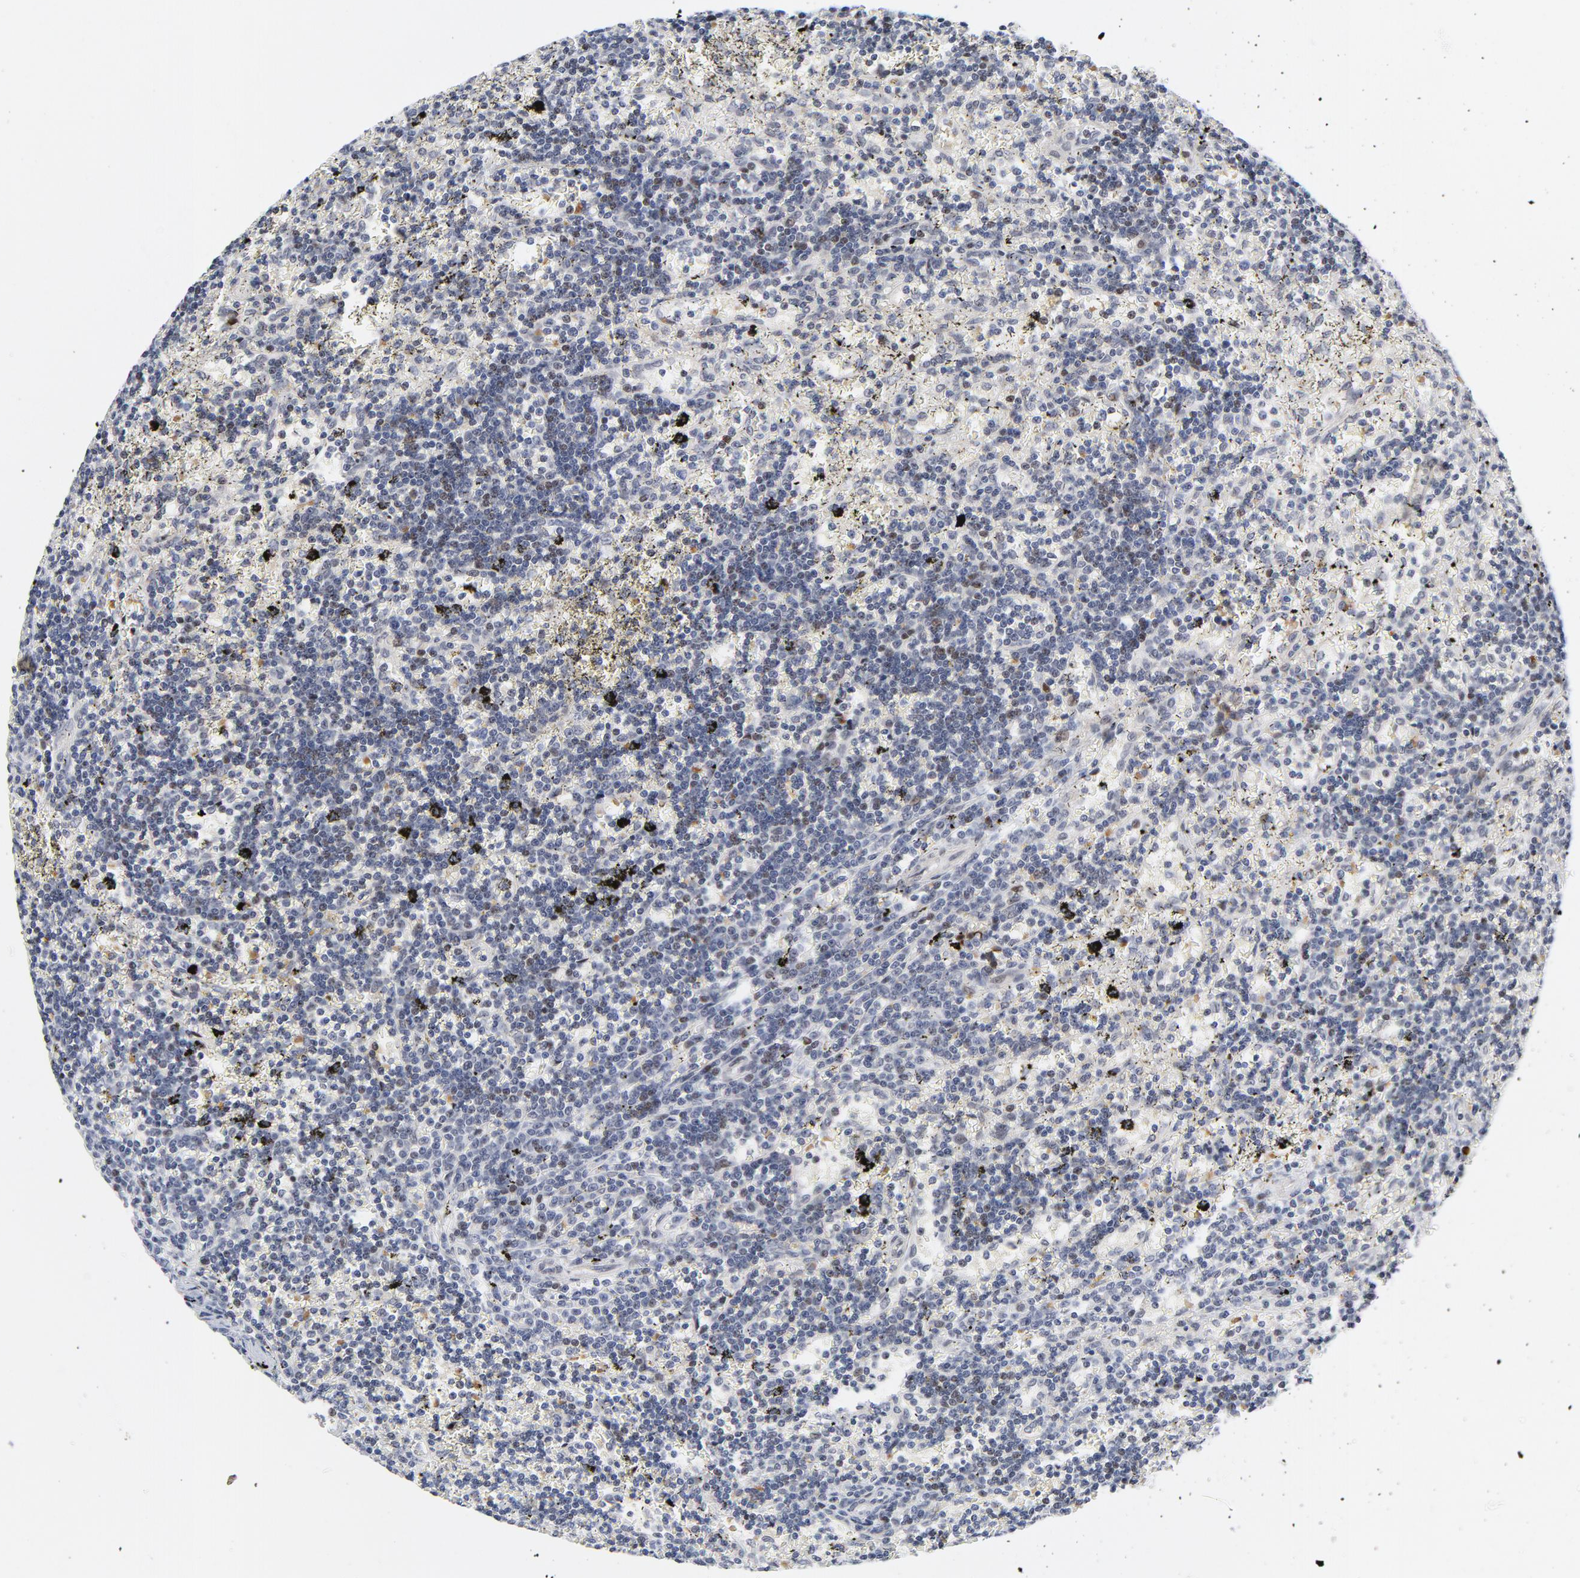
{"staining": {"intensity": "weak", "quantity": "<25%", "location": "nuclear"}, "tissue": "lymphoma", "cell_type": "Tumor cells", "image_type": "cancer", "snomed": [{"axis": "morphology", "description": "Malignant lymphoma, non-Hodgkin's type, Low grade"}, {"axis": "topography", "description": "Spleen"}], "caption": "Tumor cells are negative for brown protein staining in lymphoma.", "gene": "NFIC", "patient": {"sex": "male", "age": 60}}